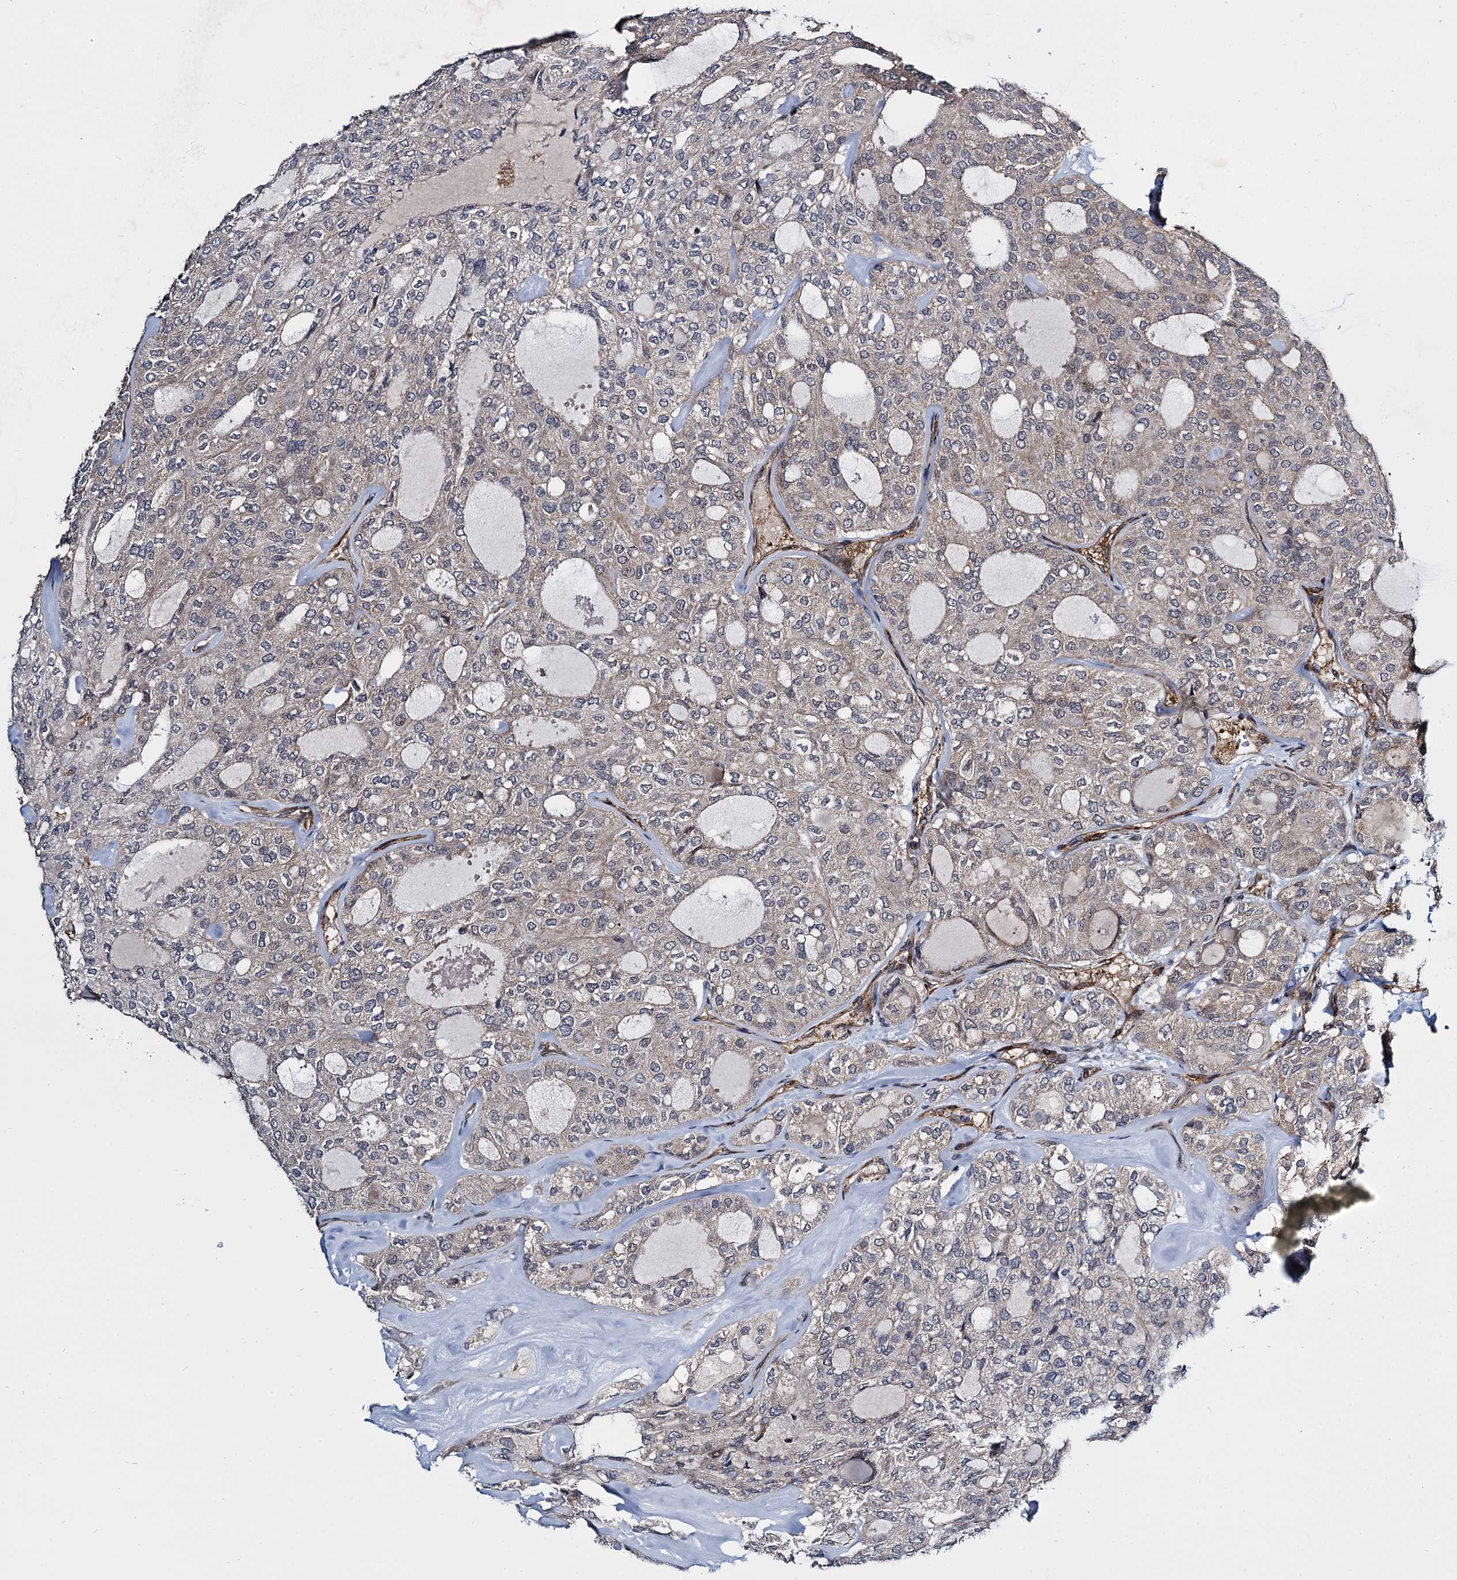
{"staining": {"intensity": "weak", "quantity": ">75%", "location": "cytoplasmic/membranous"}, "tissue": "thyroid cancer", "cell_type": "Tumor cells", "image_type": "cancer", "snomed": [{"axis": "morphology", "description": "Follicular adenoma carcinoma, NOS"}, {"axis": "topography", "description": "Thyroid gland"}], "caption": "The histopathology image shows immunohistochemical staining of follicular adenoma carcinoma (thyroid). There is weak cytoplasmic/membranous staining is identified in approximately >75% of tumor cells.", "gene": "ARHGAP42", "patient": {"sex": "male", "age": 75}}